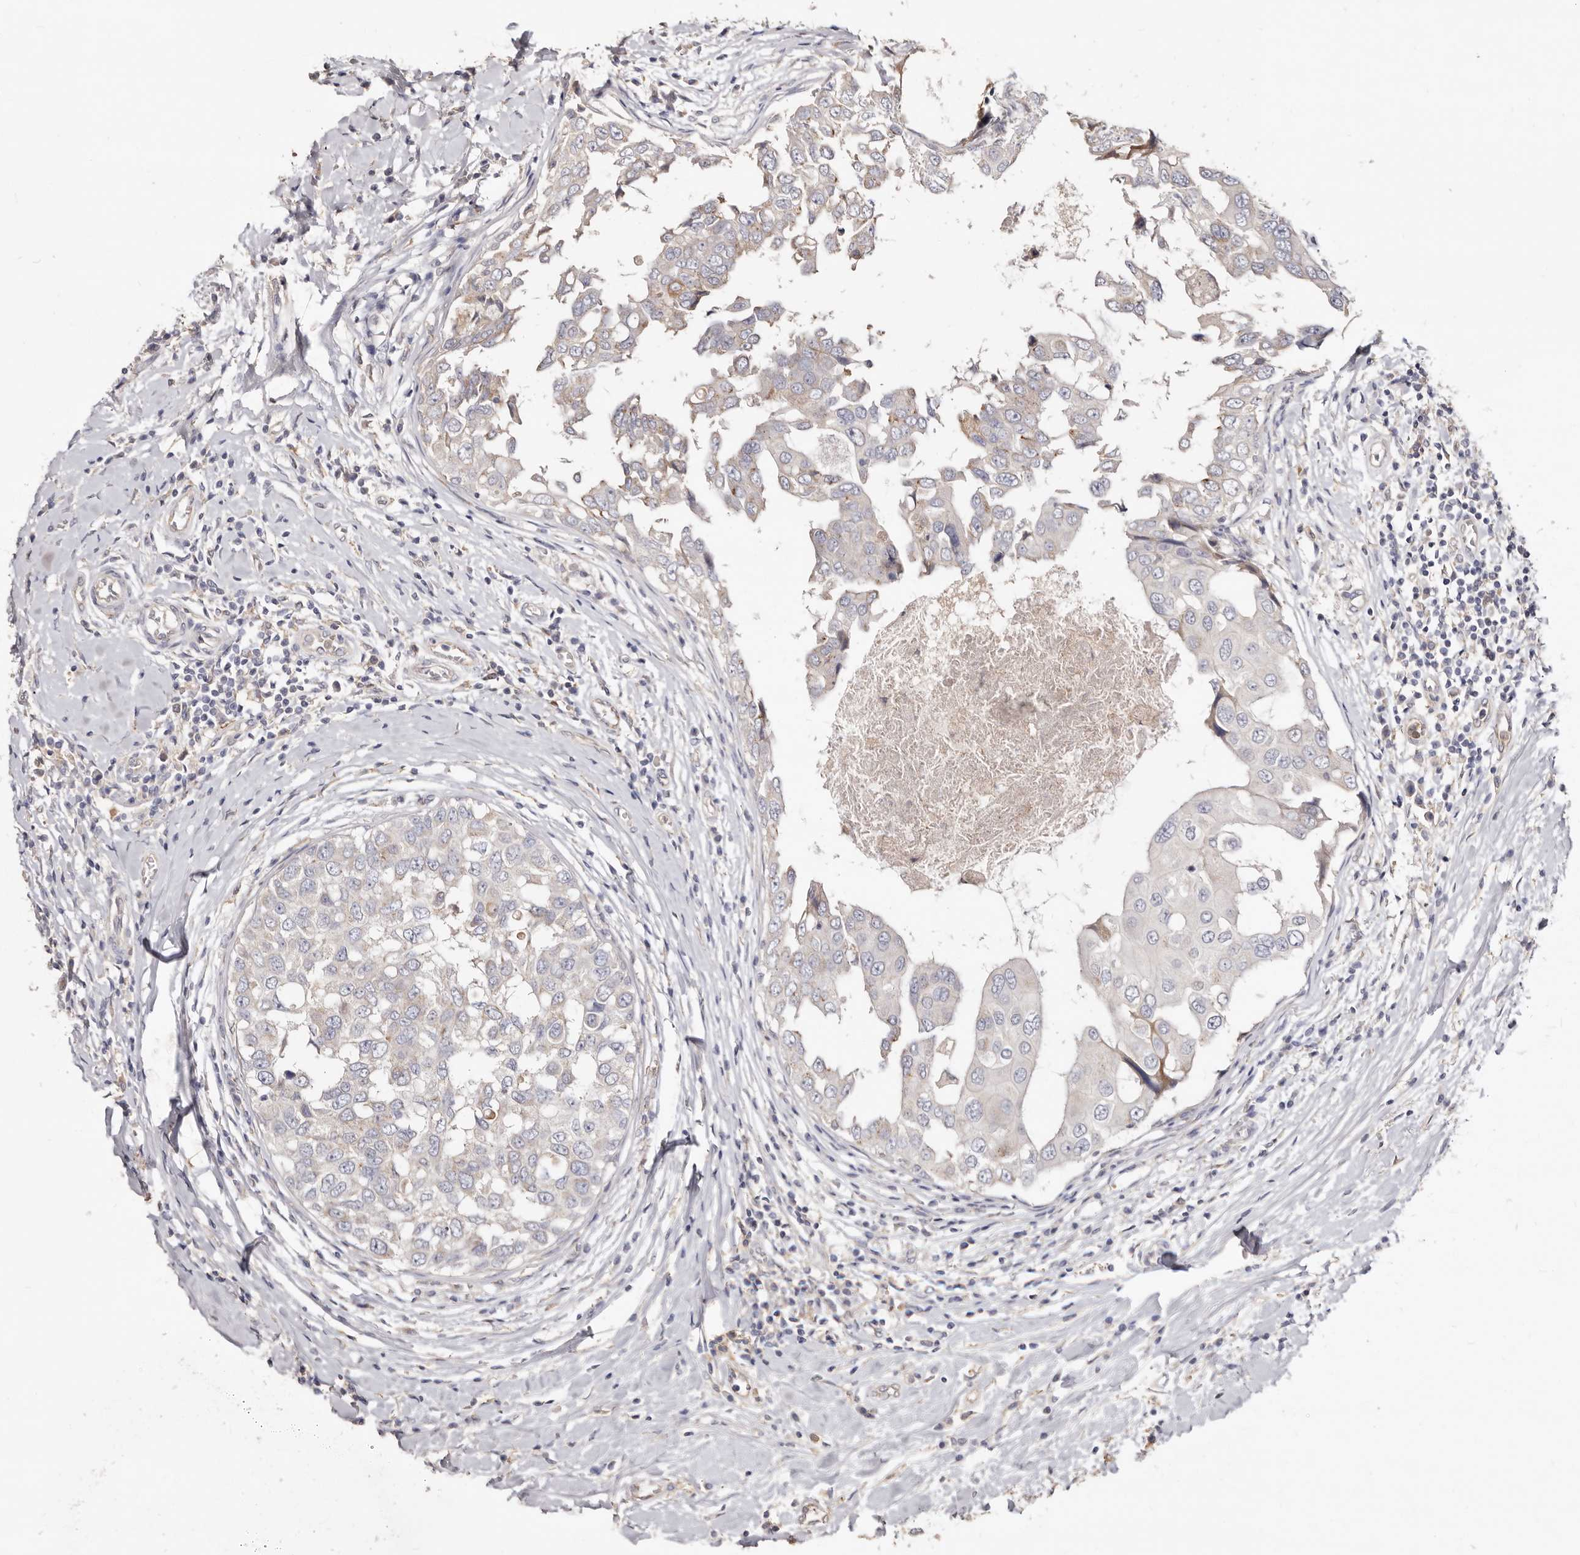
{"staining": {"intensity": "negative", "quantity": "none", "location": "none"}, "tissue": "breast cancer", "cell_type": "Tumor cells", "image_type": "cancer", "snomed": [{"axis": "morphology", "description": "Duct carcinoma"}, {"axis": "topography", "description": "Breast"}], "caption": "Protein analysis of breast cancer (infiltrating ductal carcinoma) reveals no significant expression in tumor cells.", "gene": "LRRC25", "patient": {"sex": "female", "age": 27}}